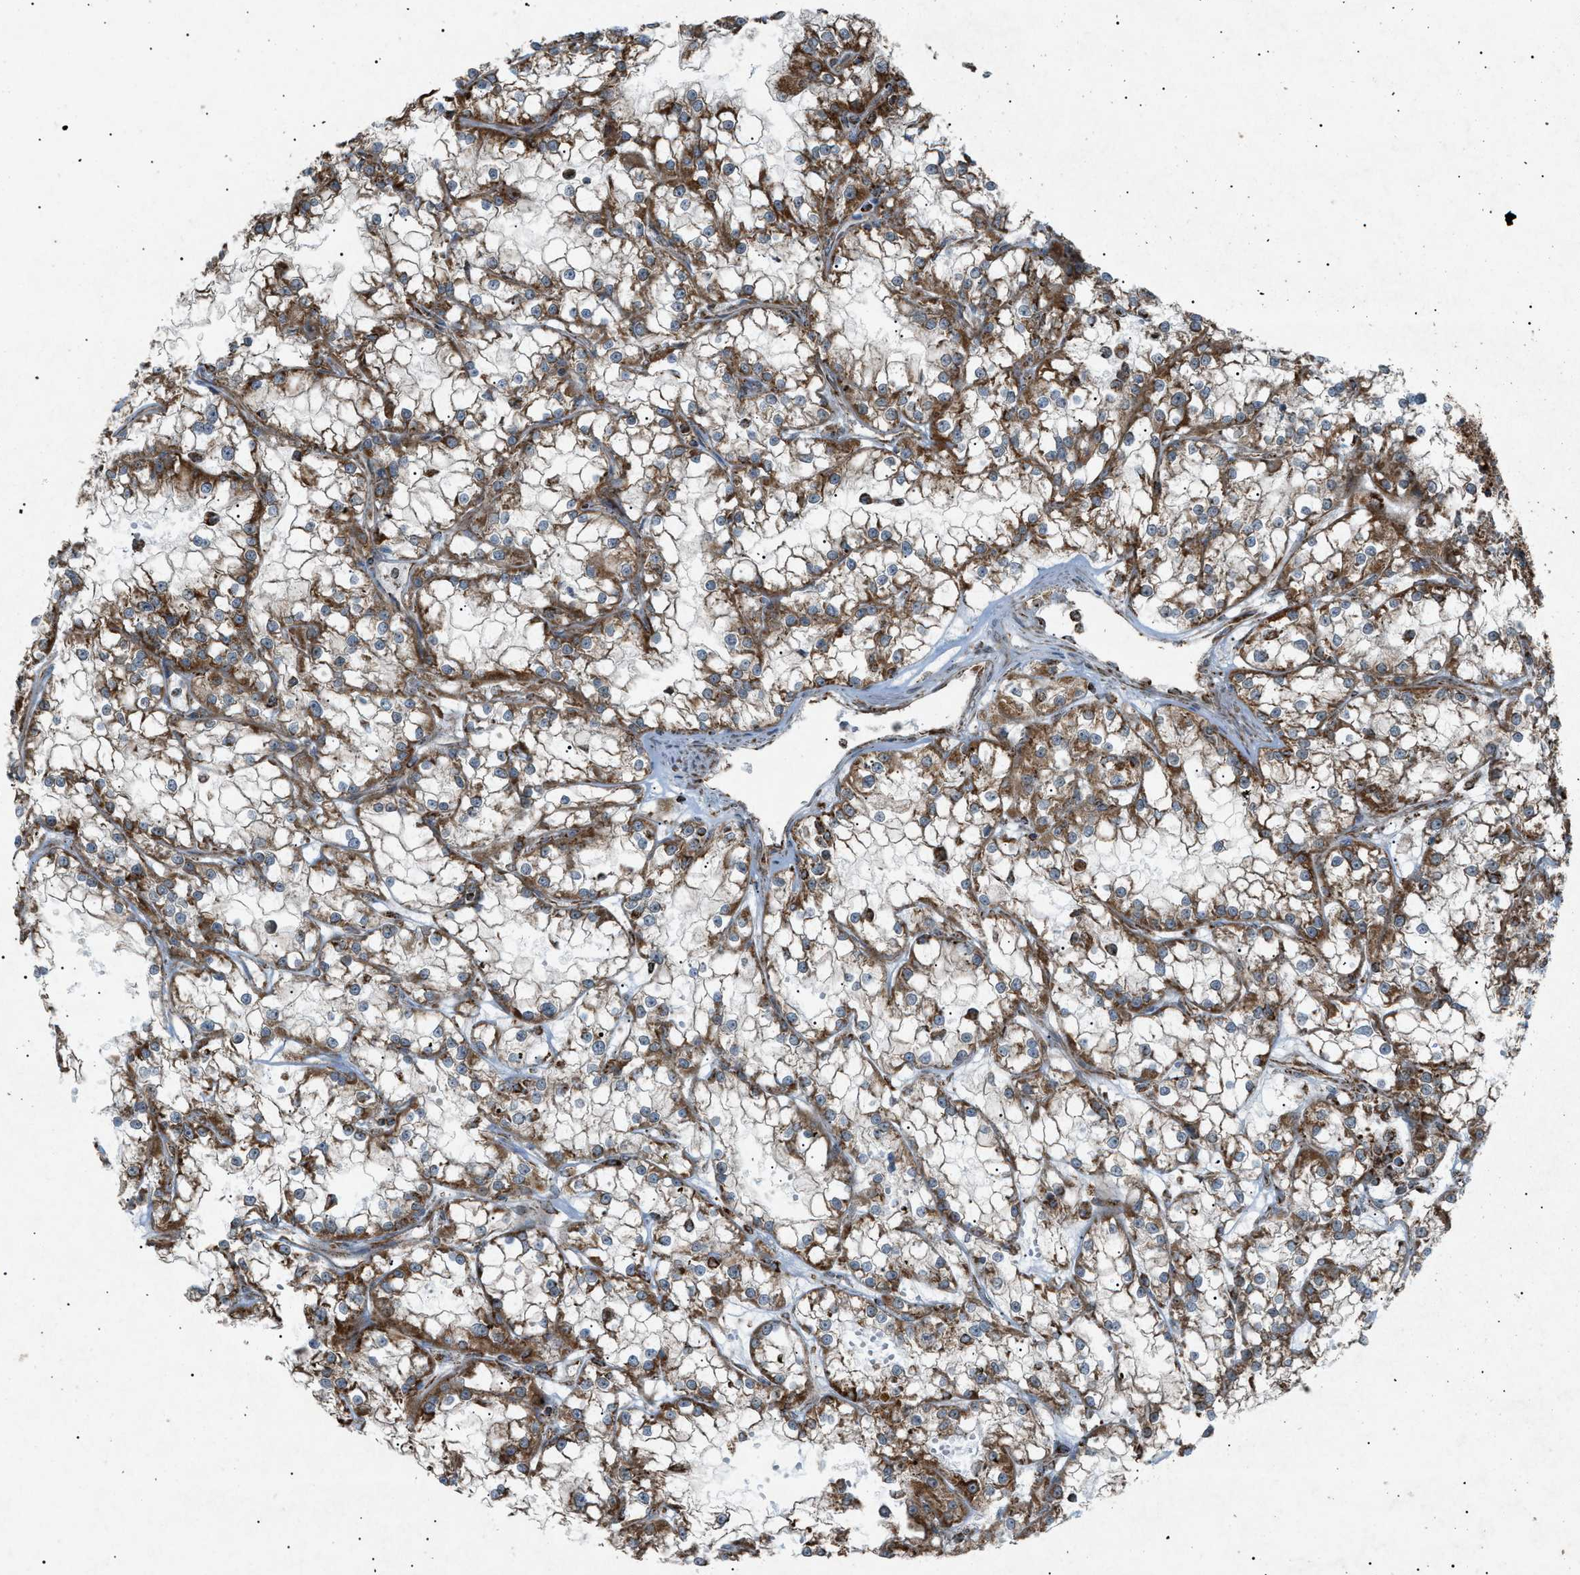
{"staining": {"intensity": "moderate", "quantity": ">75%", "location": "cytoplasmic/membranous"}, "tissue": "renal cancer", "cell_type": "Tumor cells", "image_type": "cancer", "snomed": [{"axis": "morphology", "description": "Adenocarcinoma, NOS"}, {"axis": "topography", "description": "Kidney"}], "caption": "The image exhibits a brown stain indicating the presence of a protein in the cytoplasmic/membranous of tumor cells in renal cancer. (IHC, brightfield microscopy, high magnification).", "gene": "C1GALT1C1", "patient": {"sex": "female", "age": 52}}